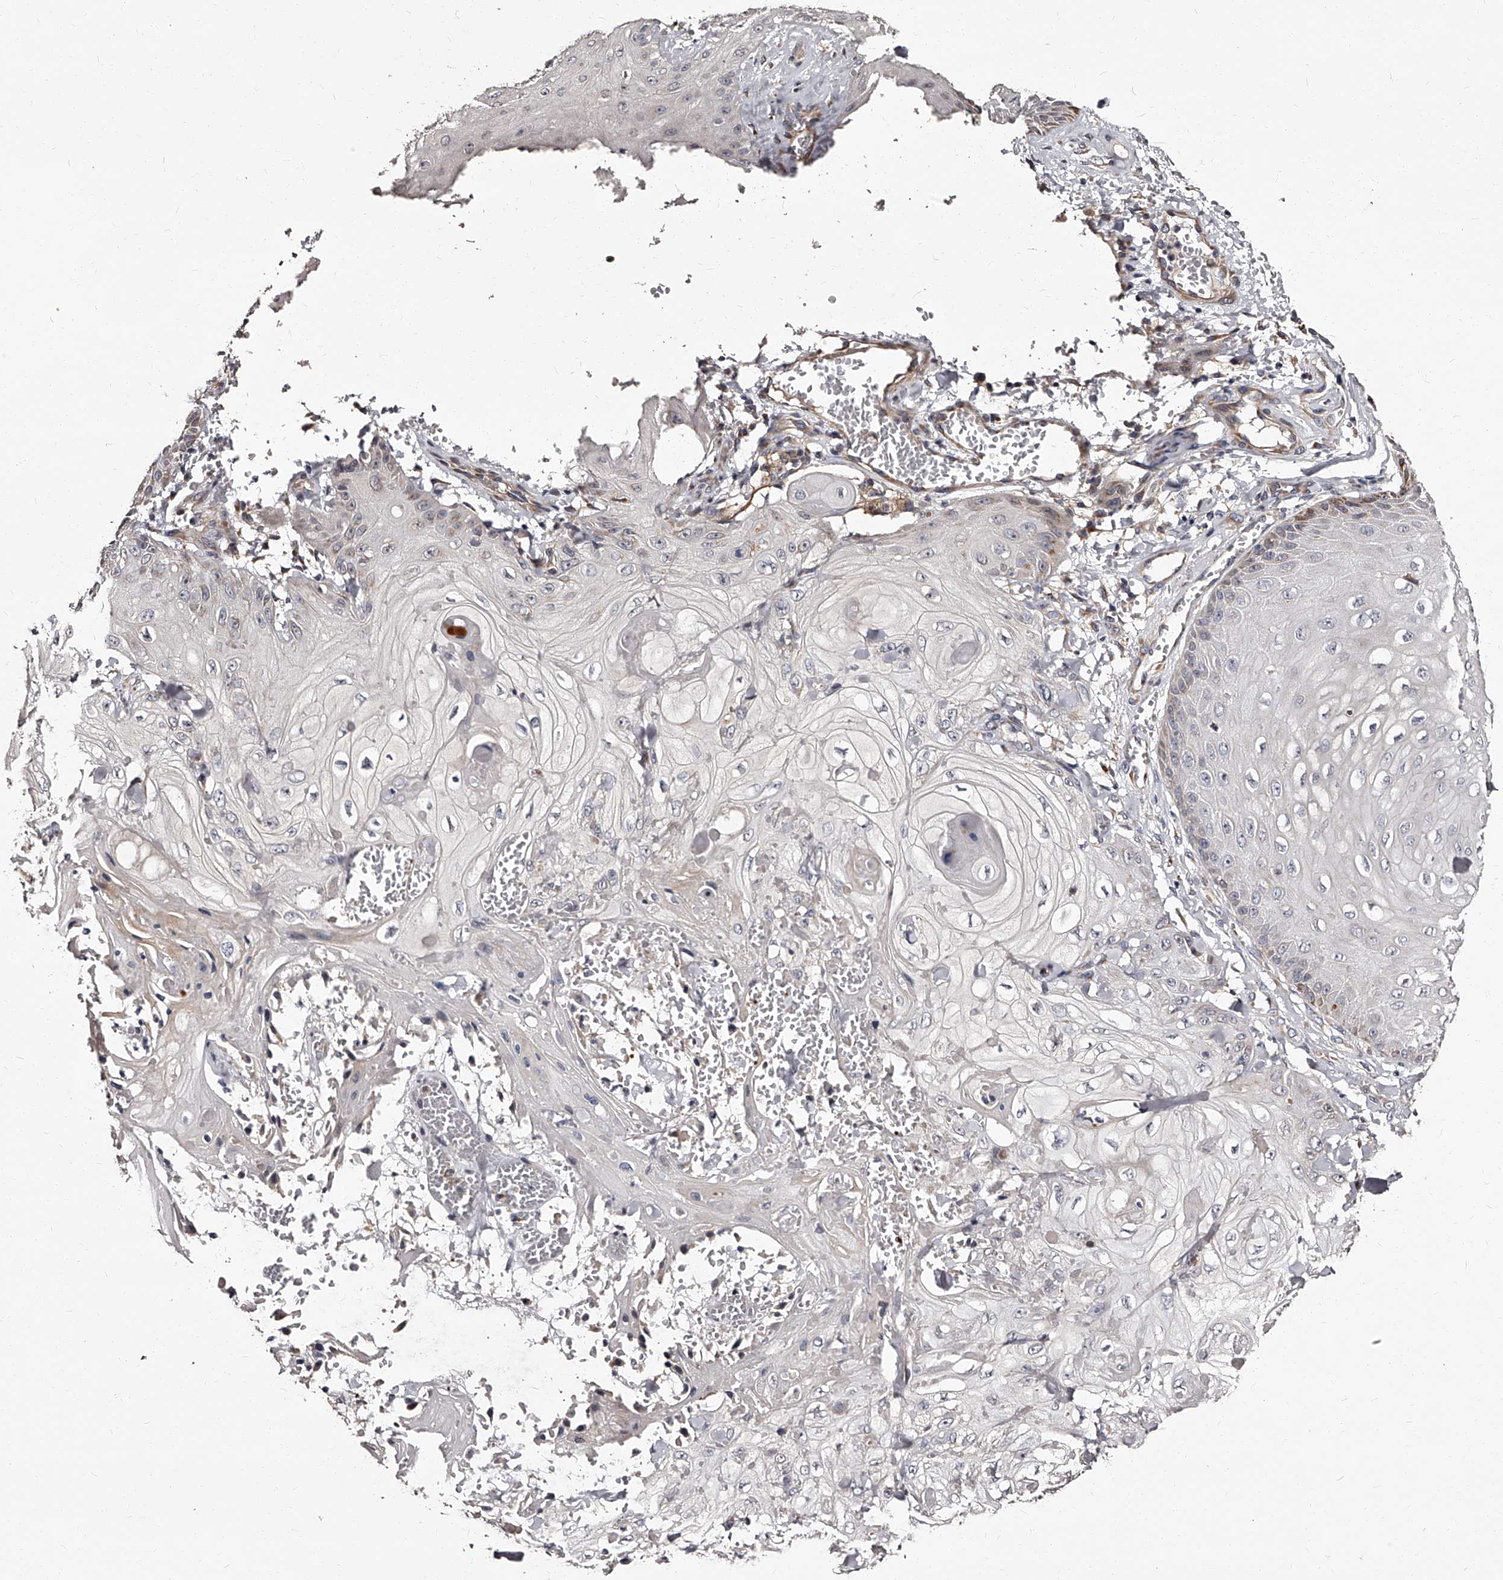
{"staining": {"intensity": "negative", "quantity": "none", "location": "none"}, "tissue": "skin cancer", "cell_type": "Tumor cells", "image_type": "cancer", "snomed": [{"axis": "morphology", "description": "Squamous cell carcinoma, NOS"}, {"axis": "topography", "description": "Skin"}], "caption": "This is an IHC photomicrograph of human skin cancer. There is no staining in tumor cells.", "gene": "RSC1A1", "patient": {"sex": "male", "age": 74}}